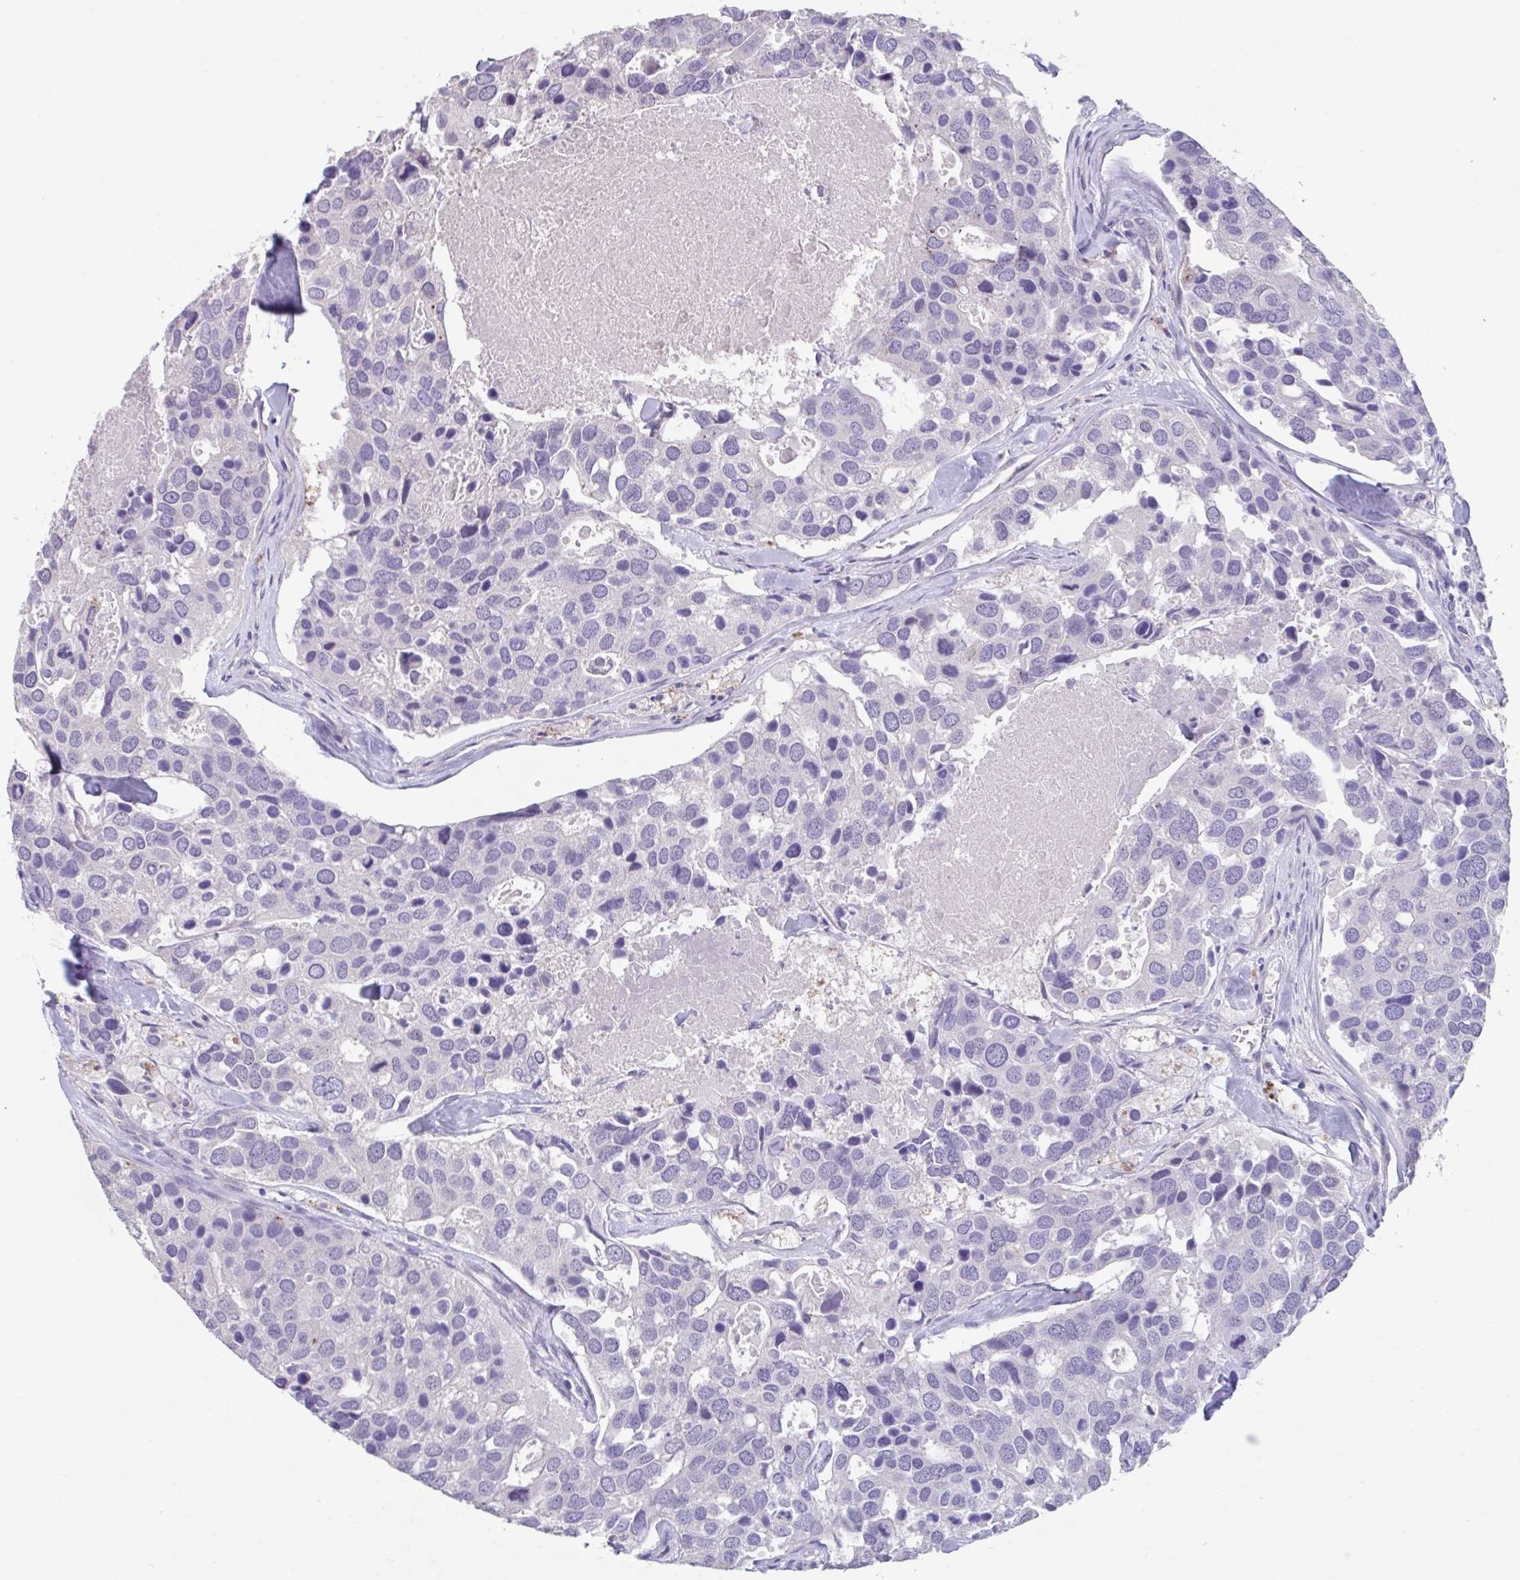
{"staining": {"intensity": "negative", "quantity": "none", "location": "none"}, "tissue": "breast cancer", "cell_type": "Tumor cells", "image_type": "cancer", "snomed": [{"axis": "morphology", "description": "Duct carcinoma"}, {"axis": "topography", "description": "Breast"}], "caption": "There is no significant positivity in tumor cells of breast invasive ductal carcinoma.", "gene": "GPR162", "patient": {"sex": "female", "age": 83}}